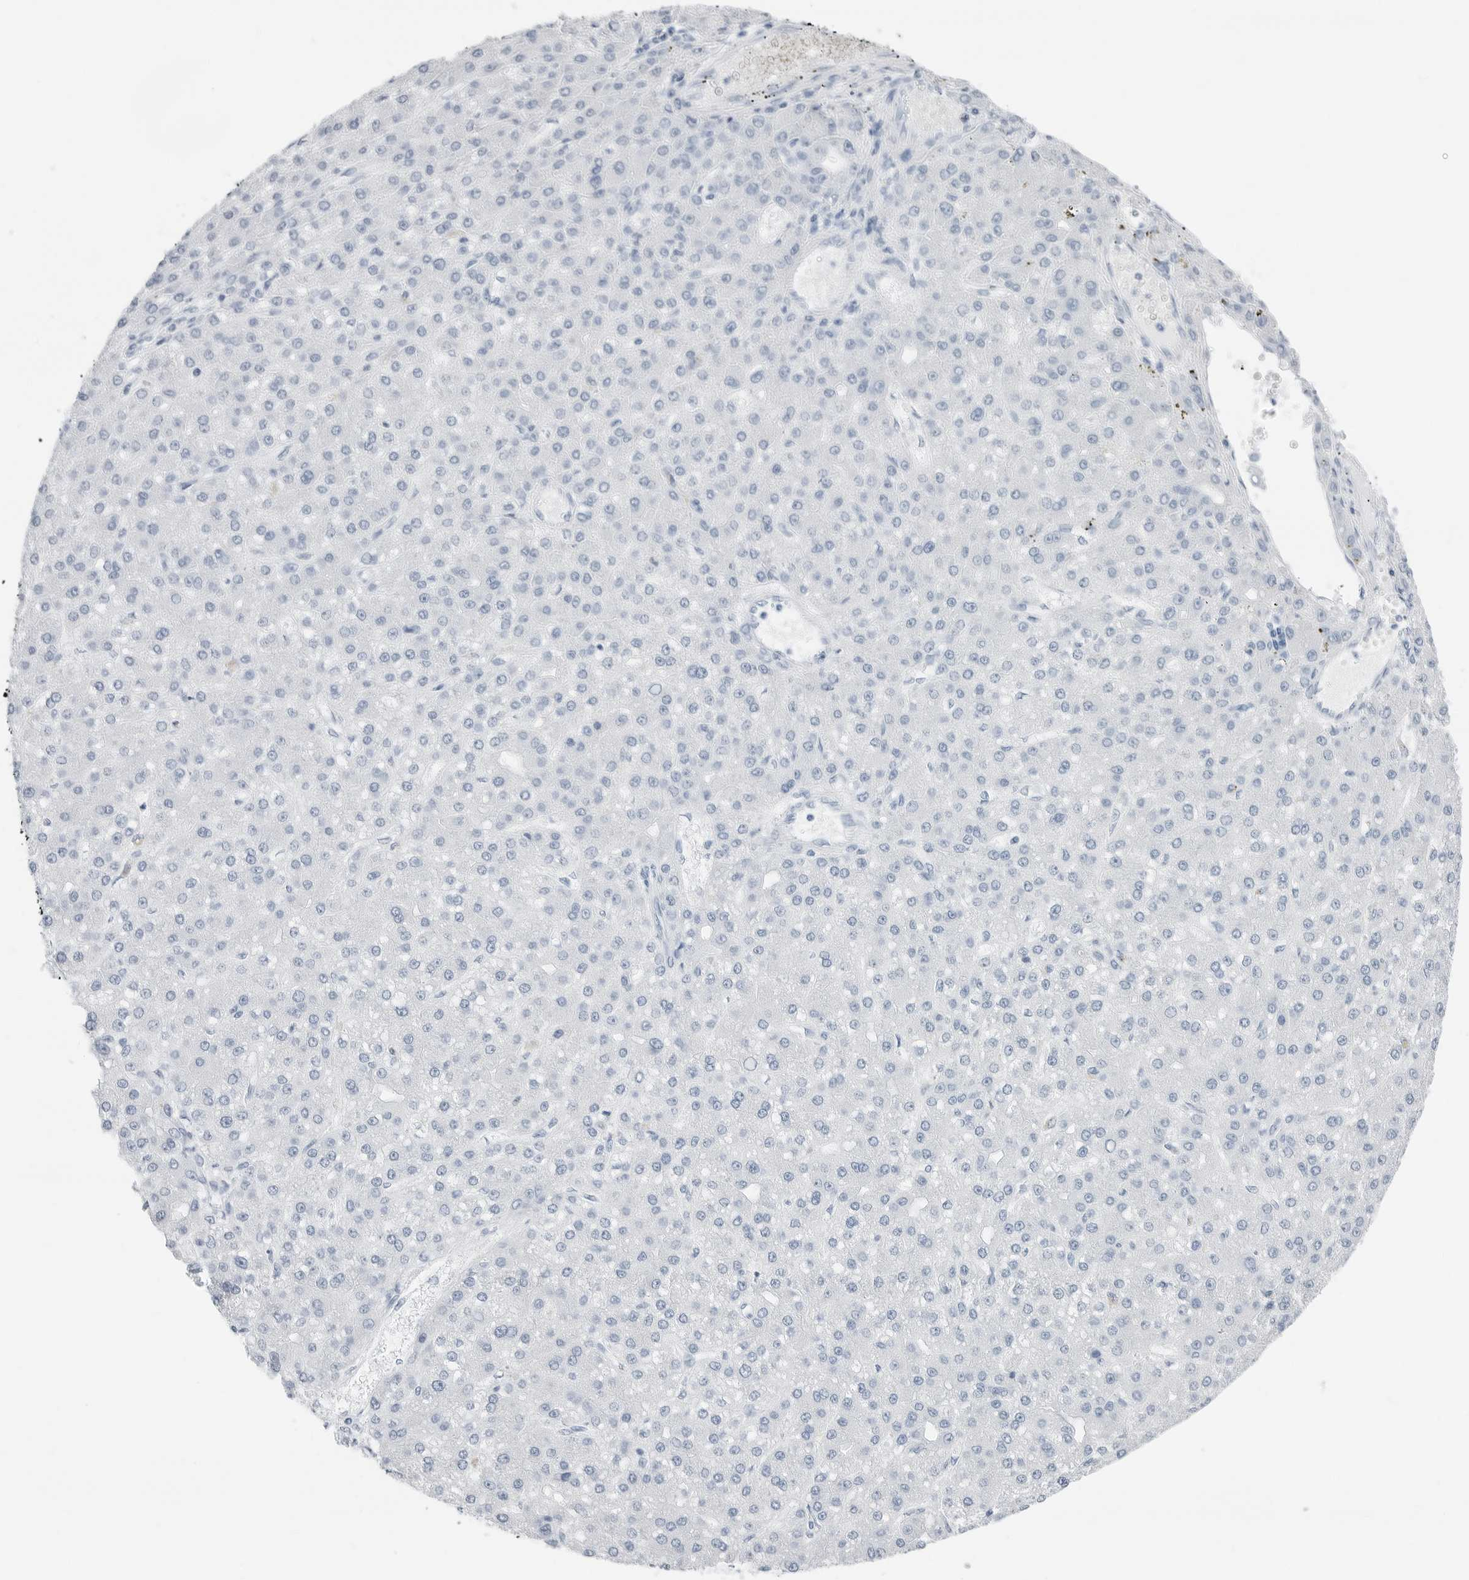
{"staining": {"intensity": "negative", "quantity": "none", "location": "none"}, "tissue": "liver cancer", "cell_type": "Tumor cells", "image_type": "cancer", "snomed": [{"axis": "morphology", "description": "Carcinoma, Hepatocellular, NOS"}, {"axis": "topography", "description": "Liver"}], "caption": "This is an IHC micrograph of liver hepatocellular carcinoma. There is no staining in tumor cells.", "gene": "SLPI", "patient": {"sex": "male", "age": 67}}